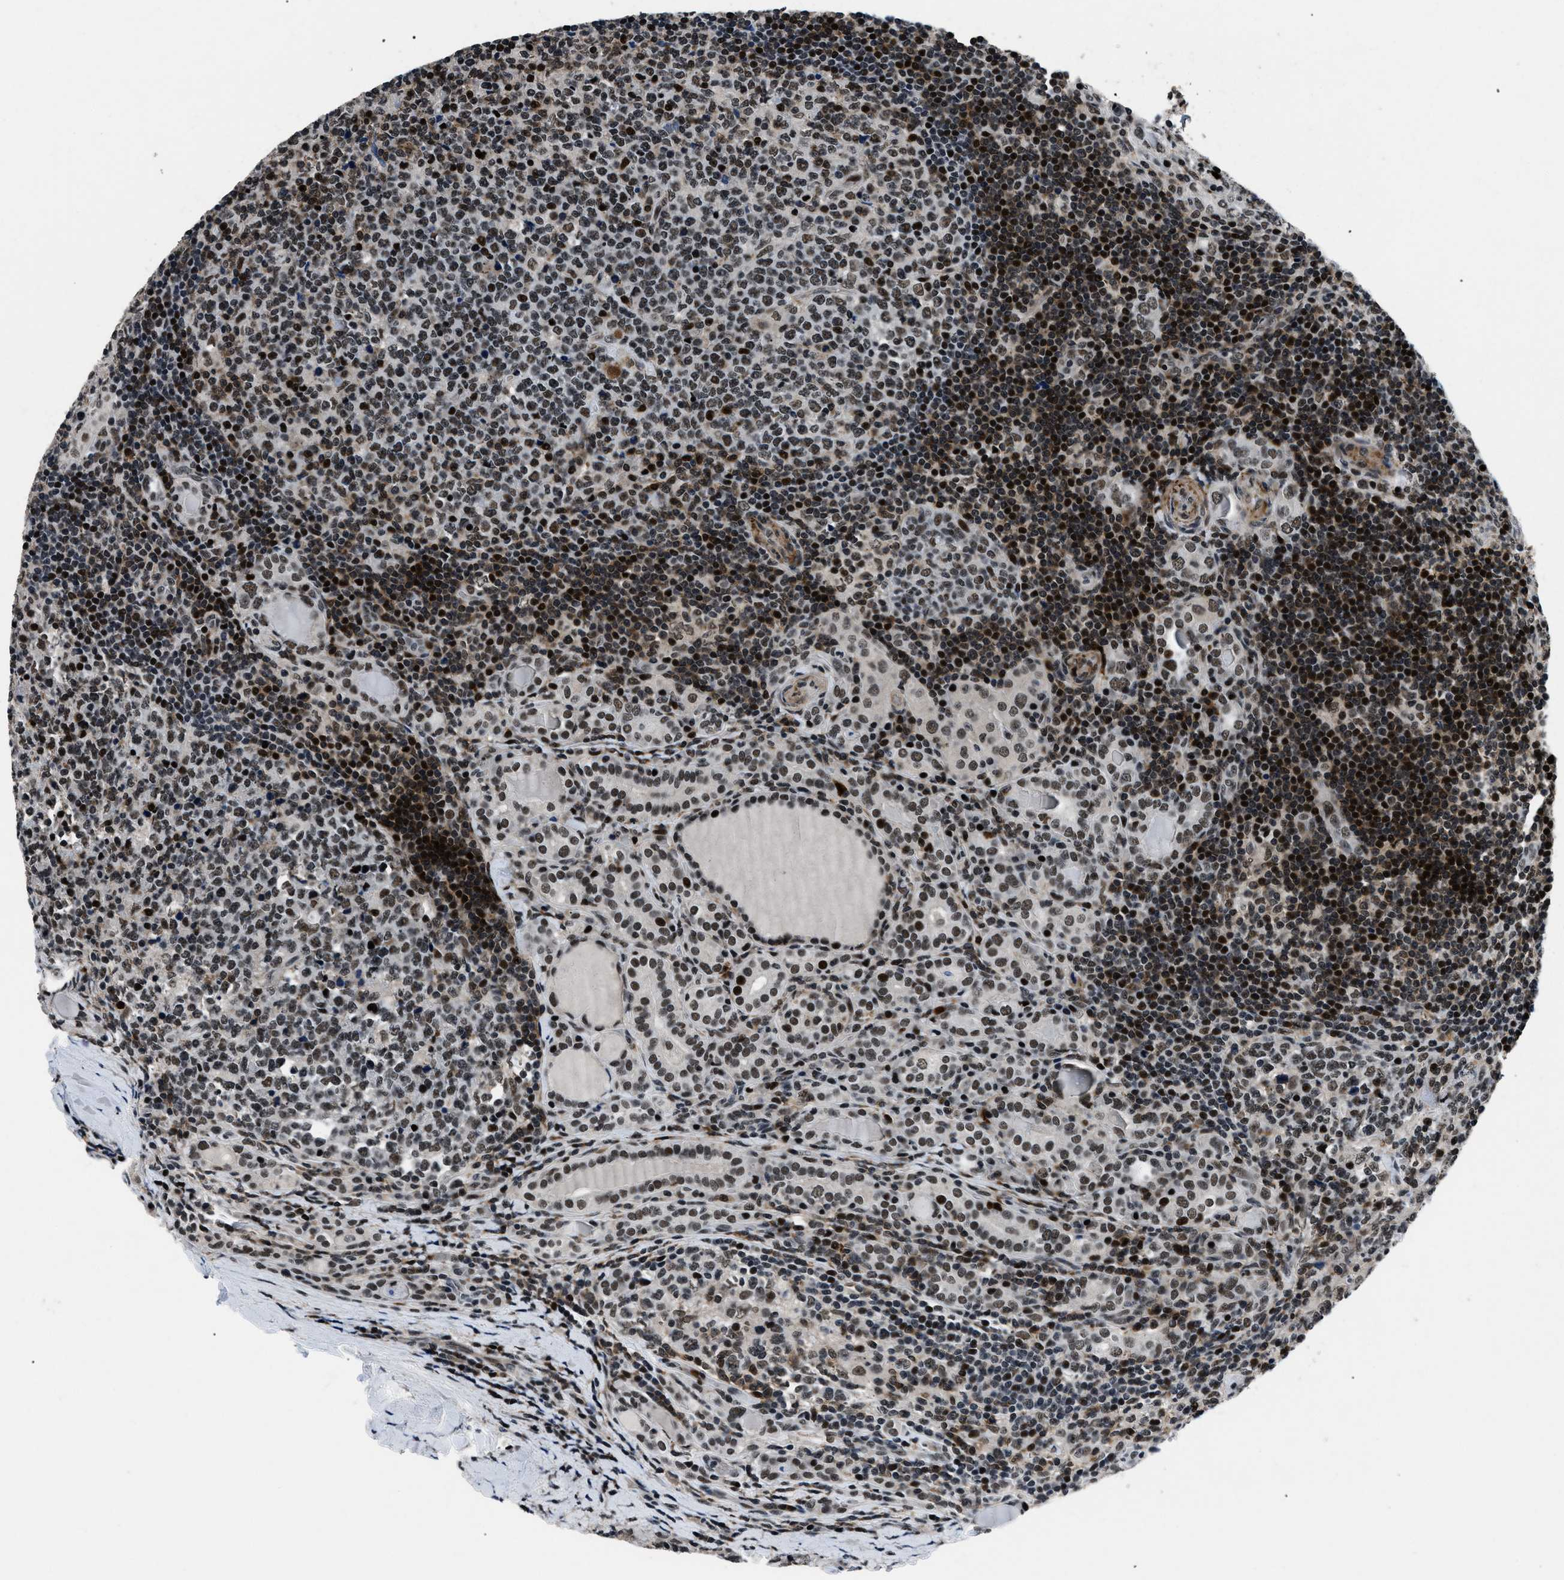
{"staining": {"intensity": "strong", "quantity": ">75%", "location": "nuclear"}, "tissue": "thyroid cancer", "cell_type": "Tumor cells", "image_type": "cancer", "snomed": [{"axis": "morphology", "description": "Papillary adenocarcinoma, NOS"}, {"axis": "topography", "description": "Thyroid gland"}], "caption": "Thyroid papillary adenocarcinoma was stained to show a protein in brown. There is high levels of strong nuclear staining in approximately >75% of tumor cells. The staining was performed using DAB to visualize the protein expression in brown, while the nuclei were stained in blue with hematoxylin (Magnification: 20x).", "gene": "SMARCB1", "patient": {"sex": "female", "age": 42}}